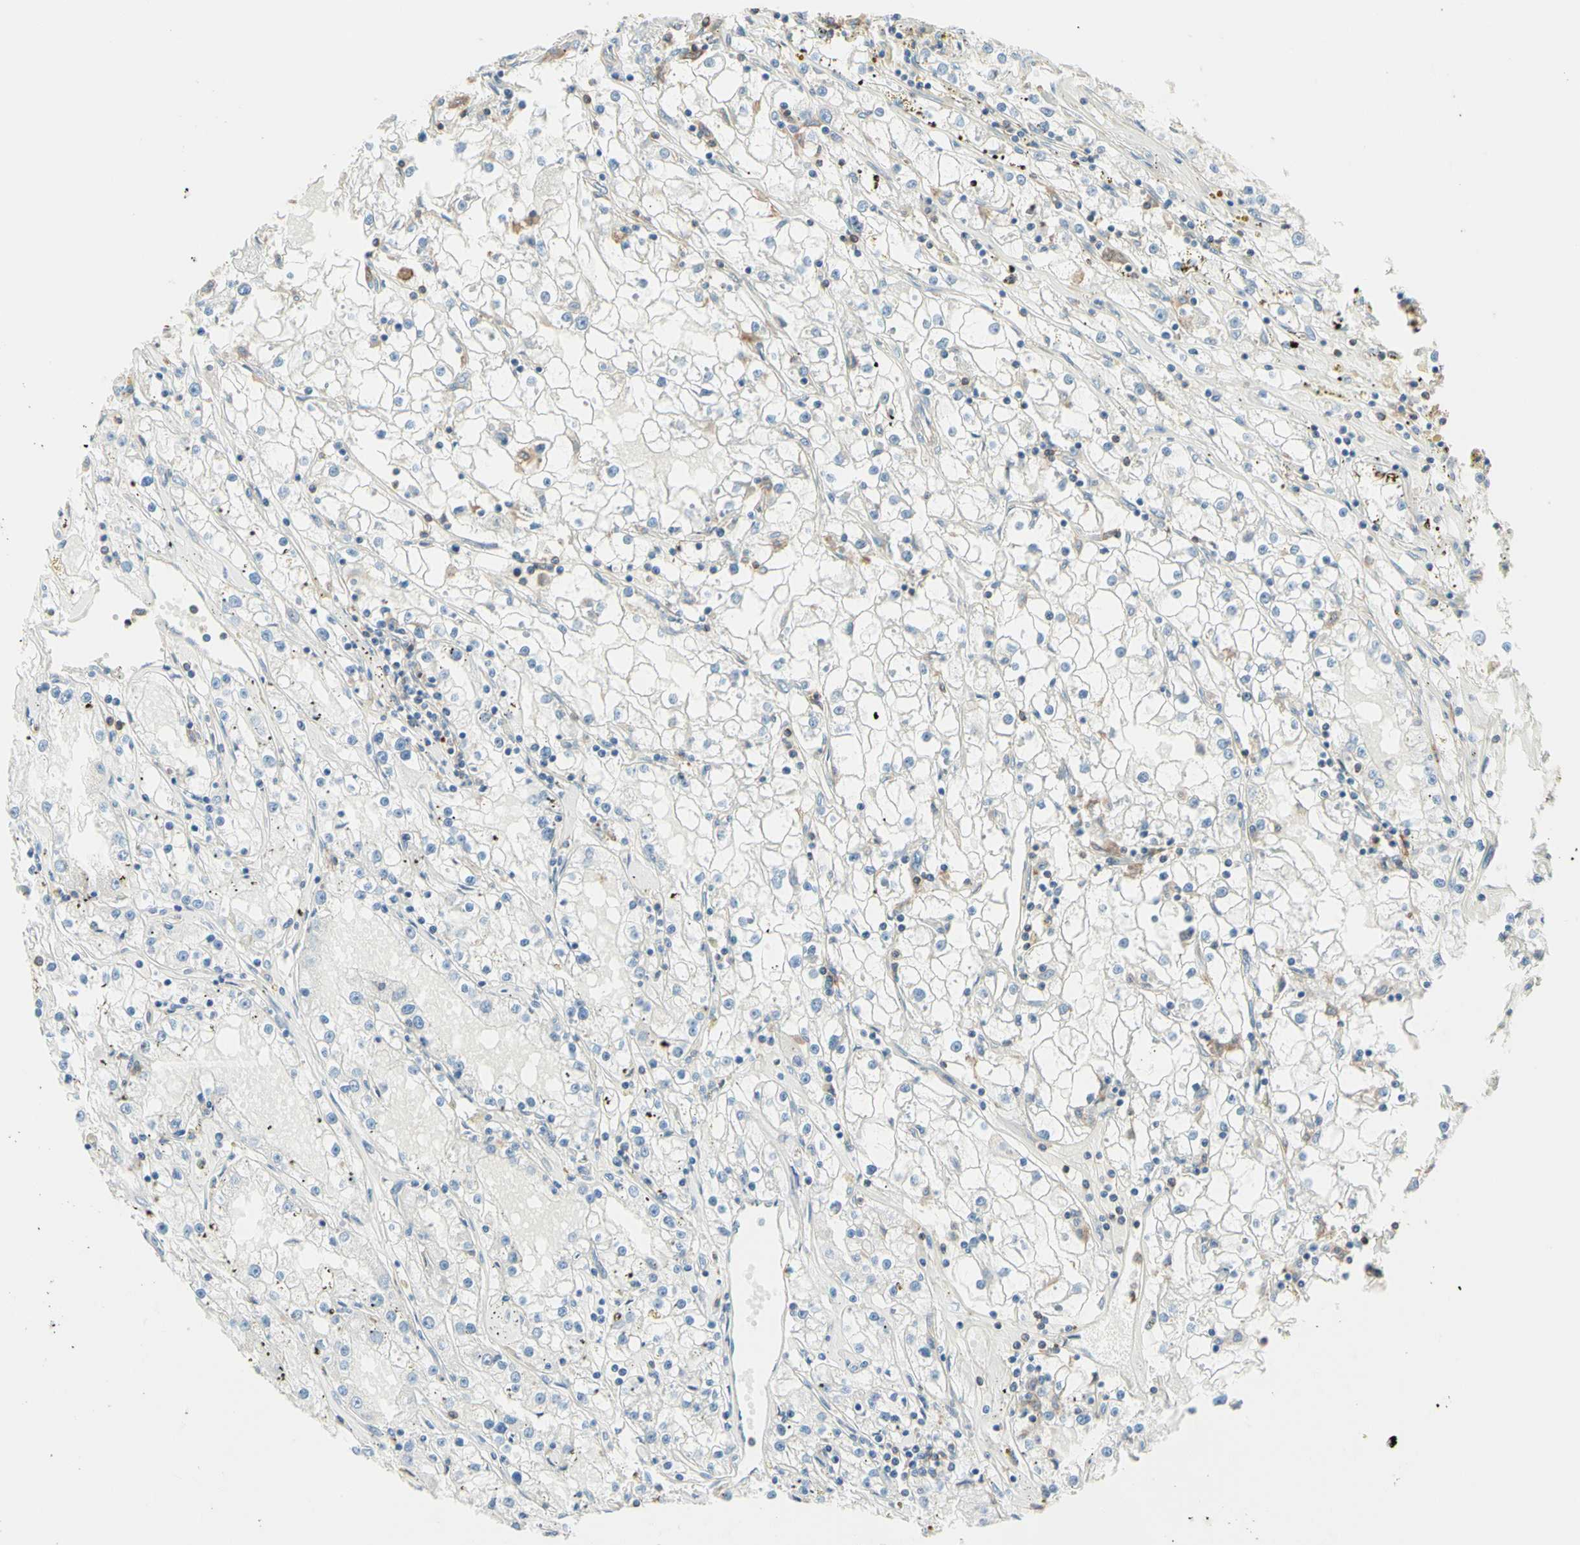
{"staining": {"intensity": "negative", "quantity": "none", "location": "none"}, "tissue": "renal cancer", "cell_type": "Tumor cells", "image_type": "cancer", "snomed": [{"axis": "morphology", "description": "Adenocarcinoma, NOS"}, {"axis": "topography", "description": "Kidney"}], "caption": "Micrograph shows no protein positivity in tumor cells of renal cancer tissue.", "gene": "SEMA4C", "patient": {"sex": "male", "age": 56}}